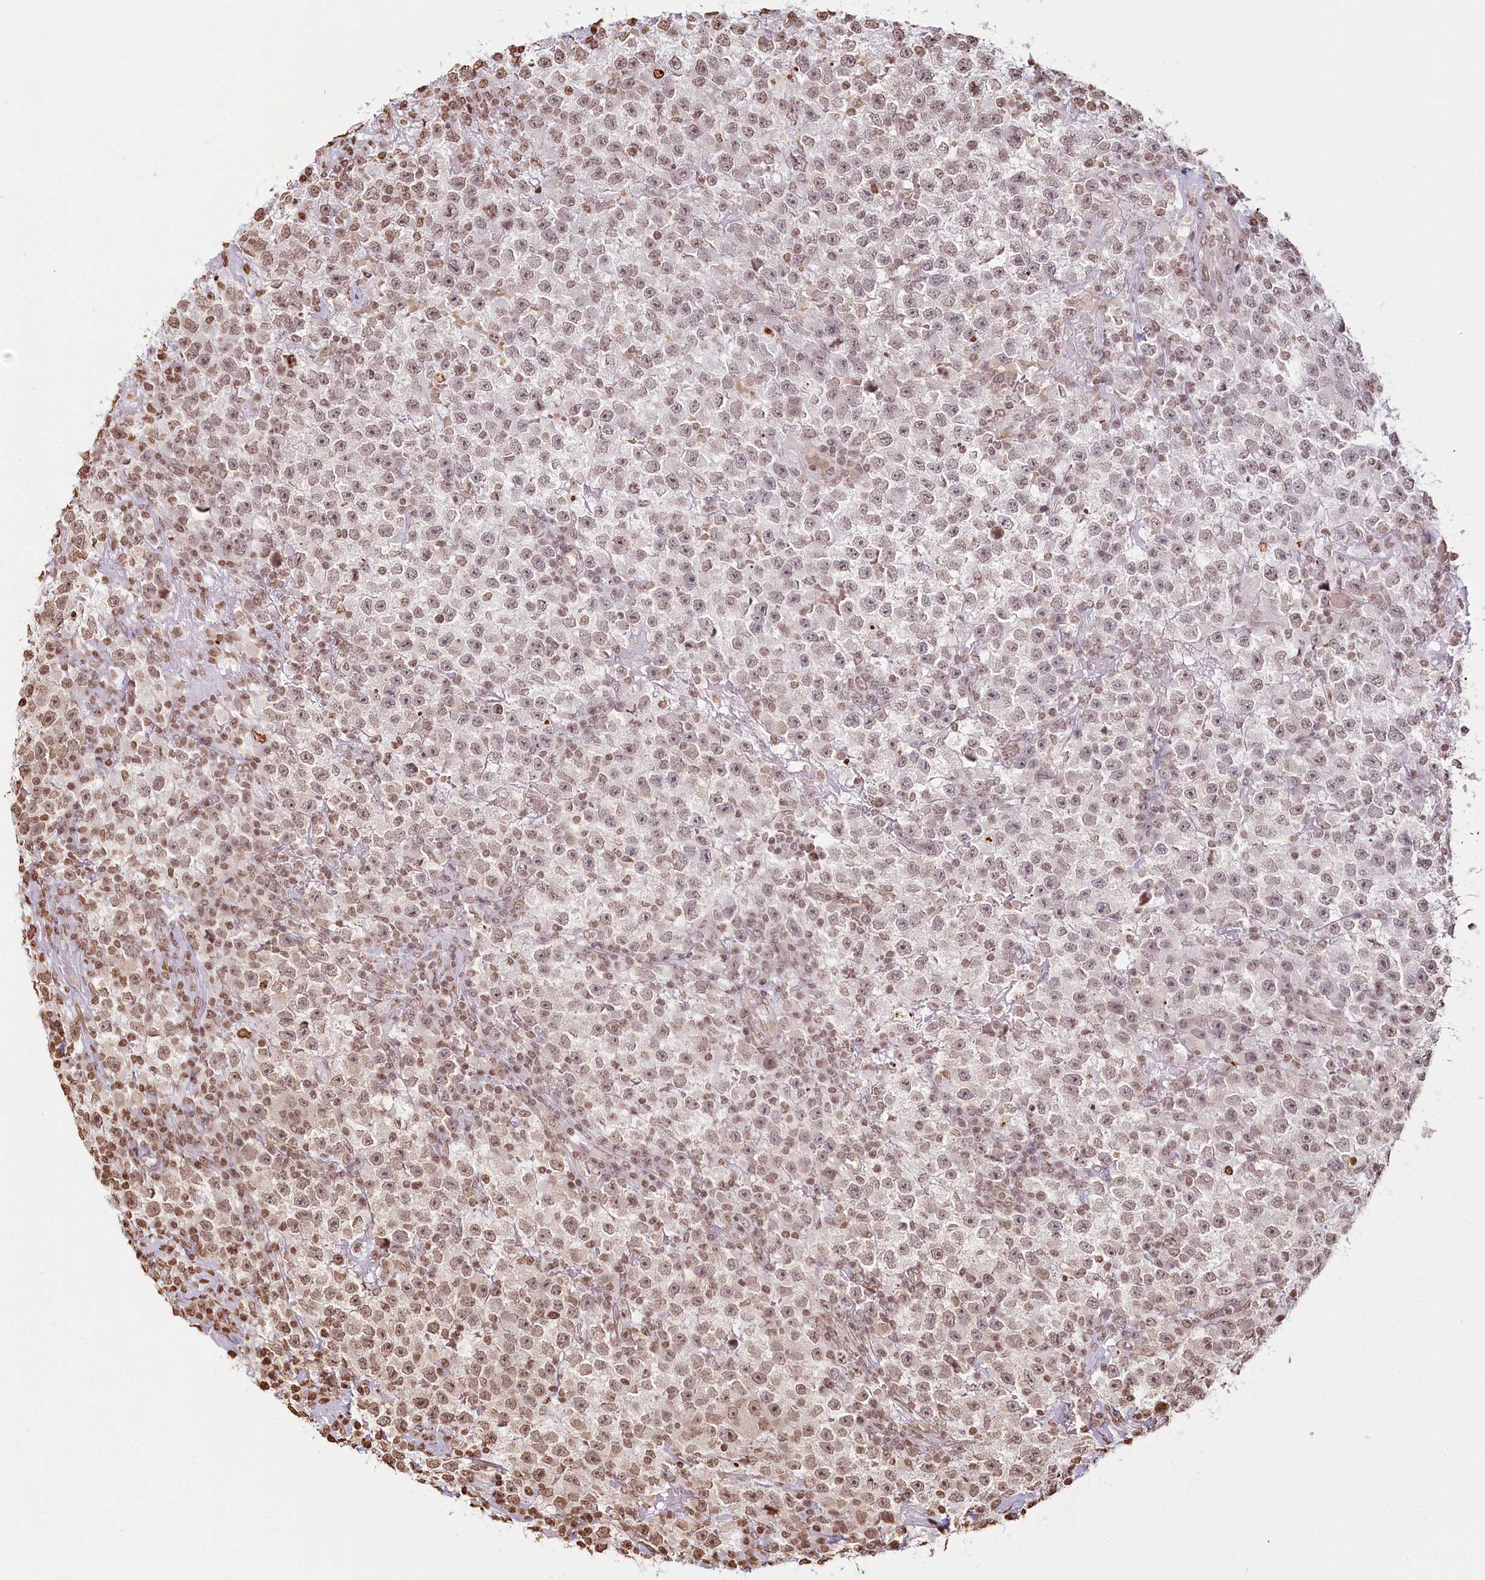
{"staining": {"intensity": "moderate", "quantity": ">75%", "location": "nuclear"}, "tissue": "testis cancer", "cell_type": "Tumor cells", "image_type": "cancer", "snomed": [{"axis": "morphology", "description": "Seminoma, NOS"}, {"axis": "topography", "description": "Testis"}], "caption": "Moderate nuclear protein expression is present in approximately >75% of tumor cells in testis cancer. The staining is performed using DAB (3,3'-diaminobenzidine) brown chromogen to label protein expression. The nuclei are counter-stained blue using hematoxylin.", "gene": "FAM13A", "patient": {"sex": "male", "age": 22}}